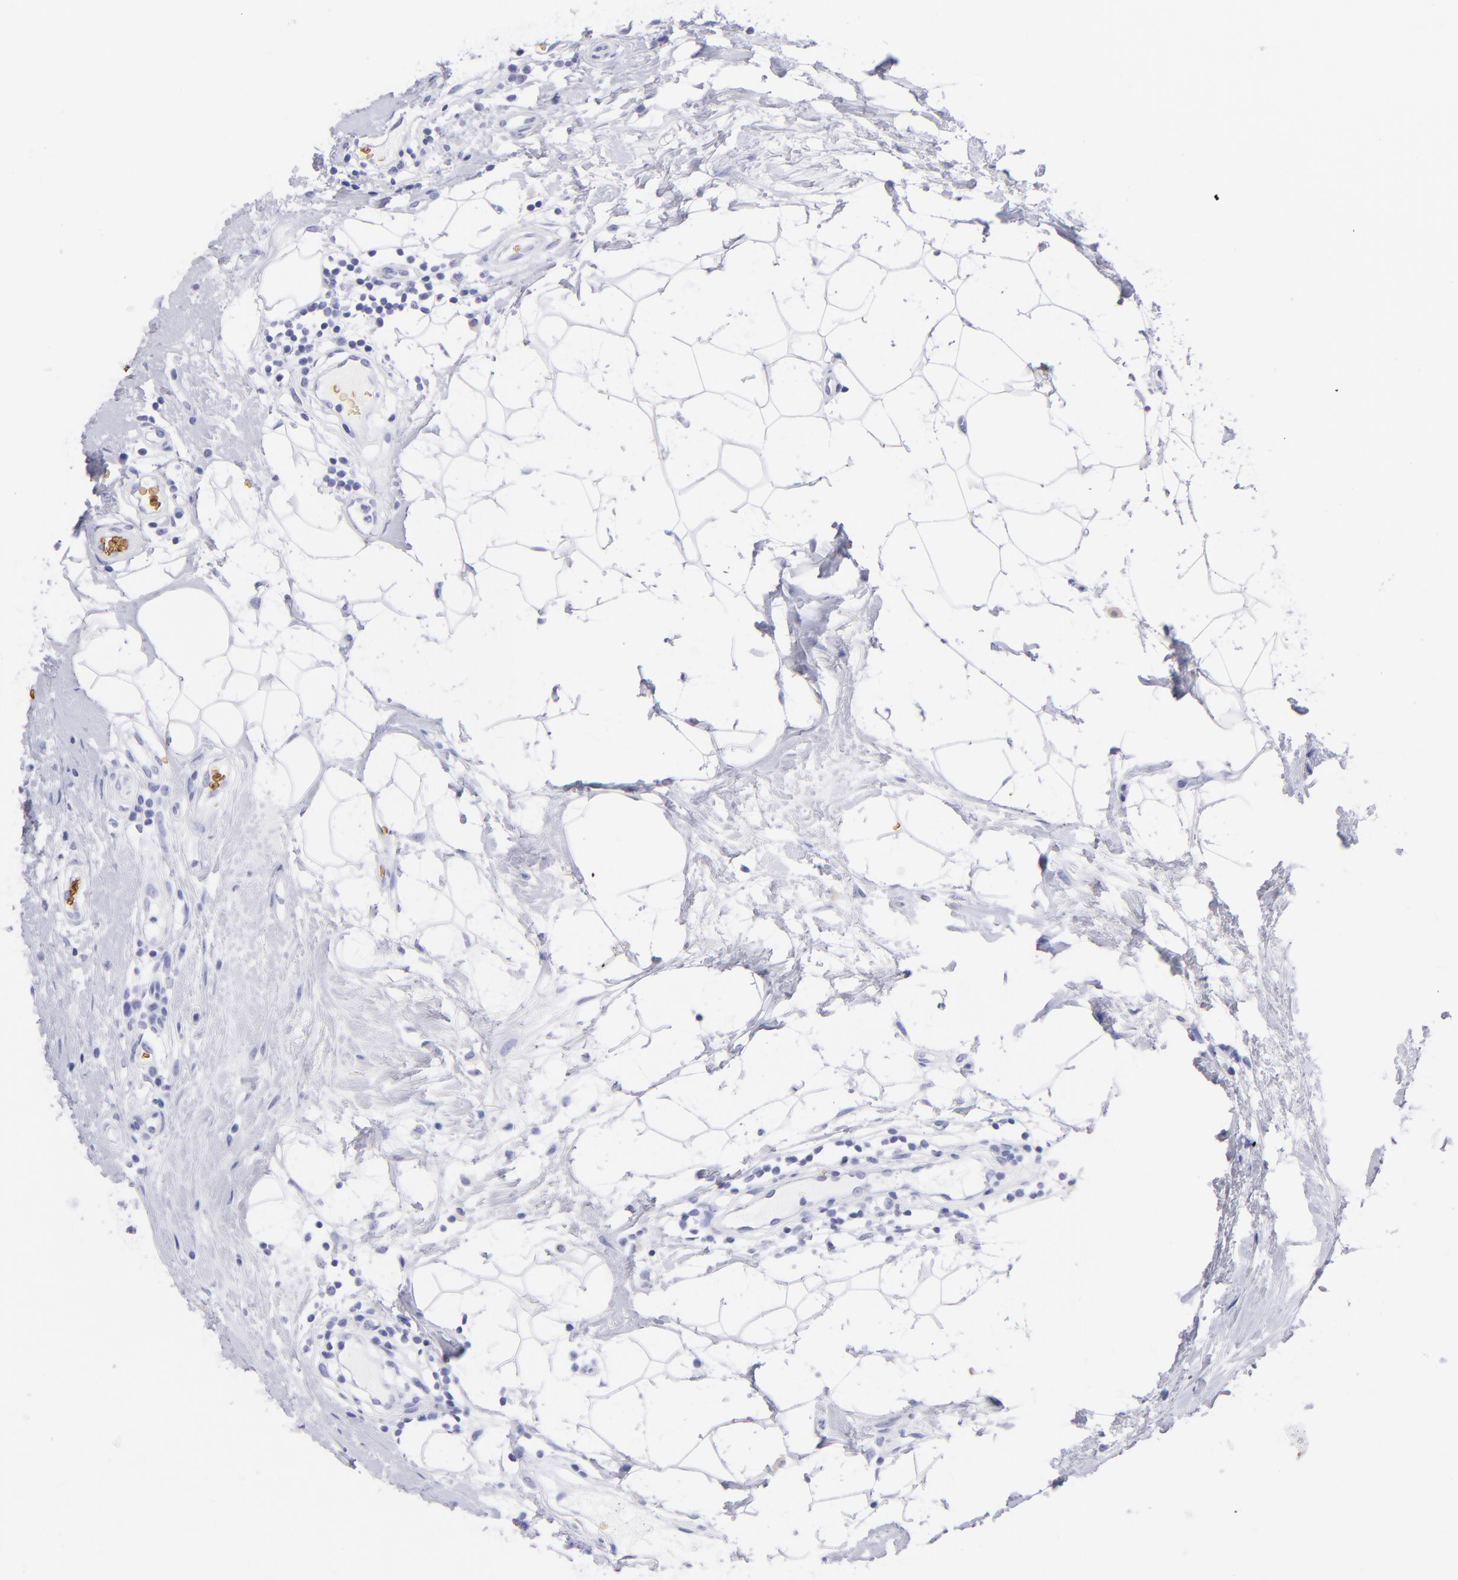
{"staining": {"intensity": "negative", "quantity": "none", "location": "none"}, "tissue": "breast cancer", "cell_type": "Tumor cells", "image_type": "cancer", "snomed": [{"axis": "morphology", "description": "Duct carcinoma"}, {"axis": "topography", "description": "Breast"}], "caption": "High magnification brightfield microscopy of breast cancer stained with DAB (brown) and counterstained with hematoxylin (blue): tumor cells show no significant expression.", "gene": "GYPA", "patient": {"sex": "female", "age": 40}}